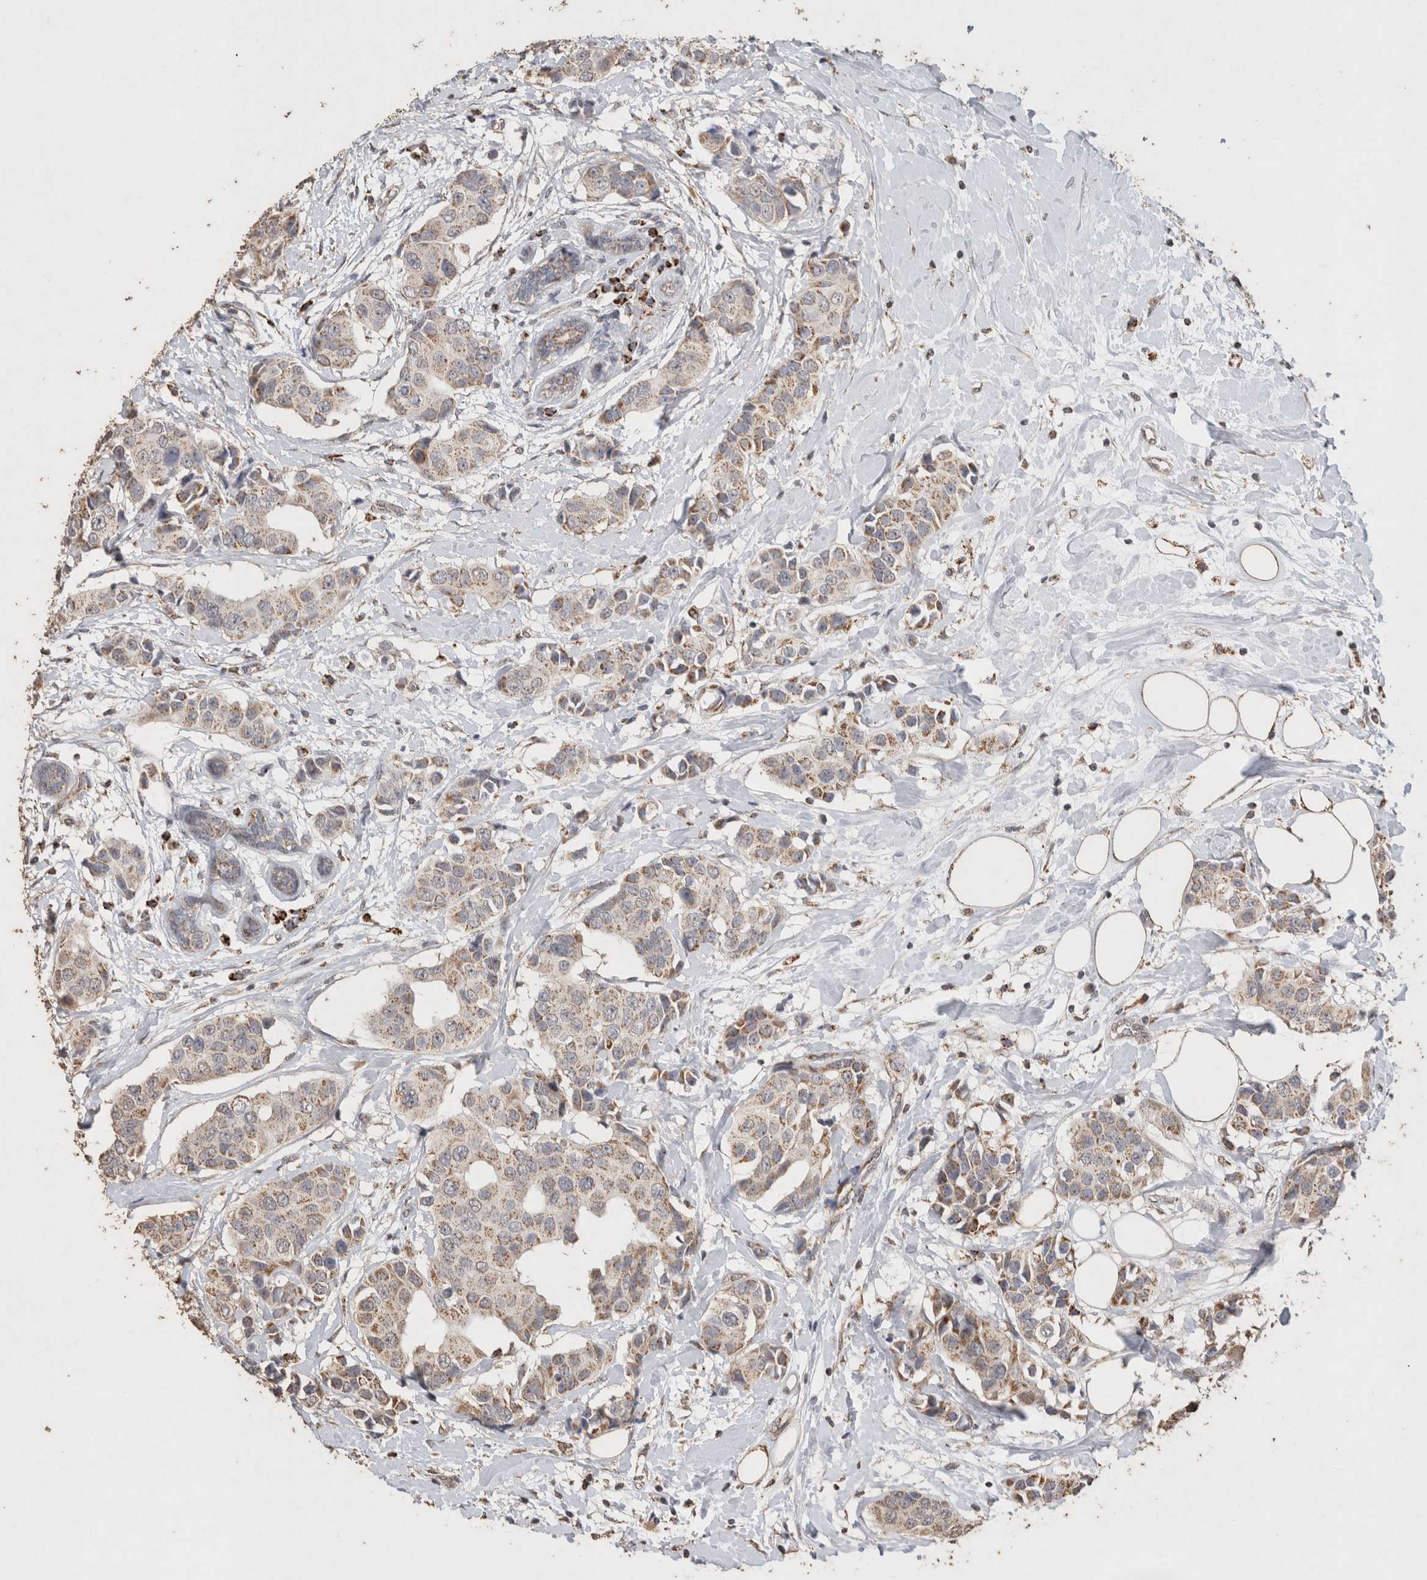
{"staining": {"intensity": "weak", "quantity": ">75%", "location": "cytoplasmic/membranous"}, "tissue": "breast cancer", "cell_type": "Tumor cells", "image_type": "cancer", "snomed": [{"axis": "morphology", "description": "Normal tissue, NOS"}, {"axis": "morphology", "description": "Duct carcinoma"}, {"axis": "topography", "description": "Breast"}], "caption": "Protein analysis of invasive ductal carcinoma (breast) tissue demonstrates weak cytoplasmic/membranous staining in about >75% of tumor cells.", "gene": "ACADM", "patient": {"sex": "female", "age": 39}}